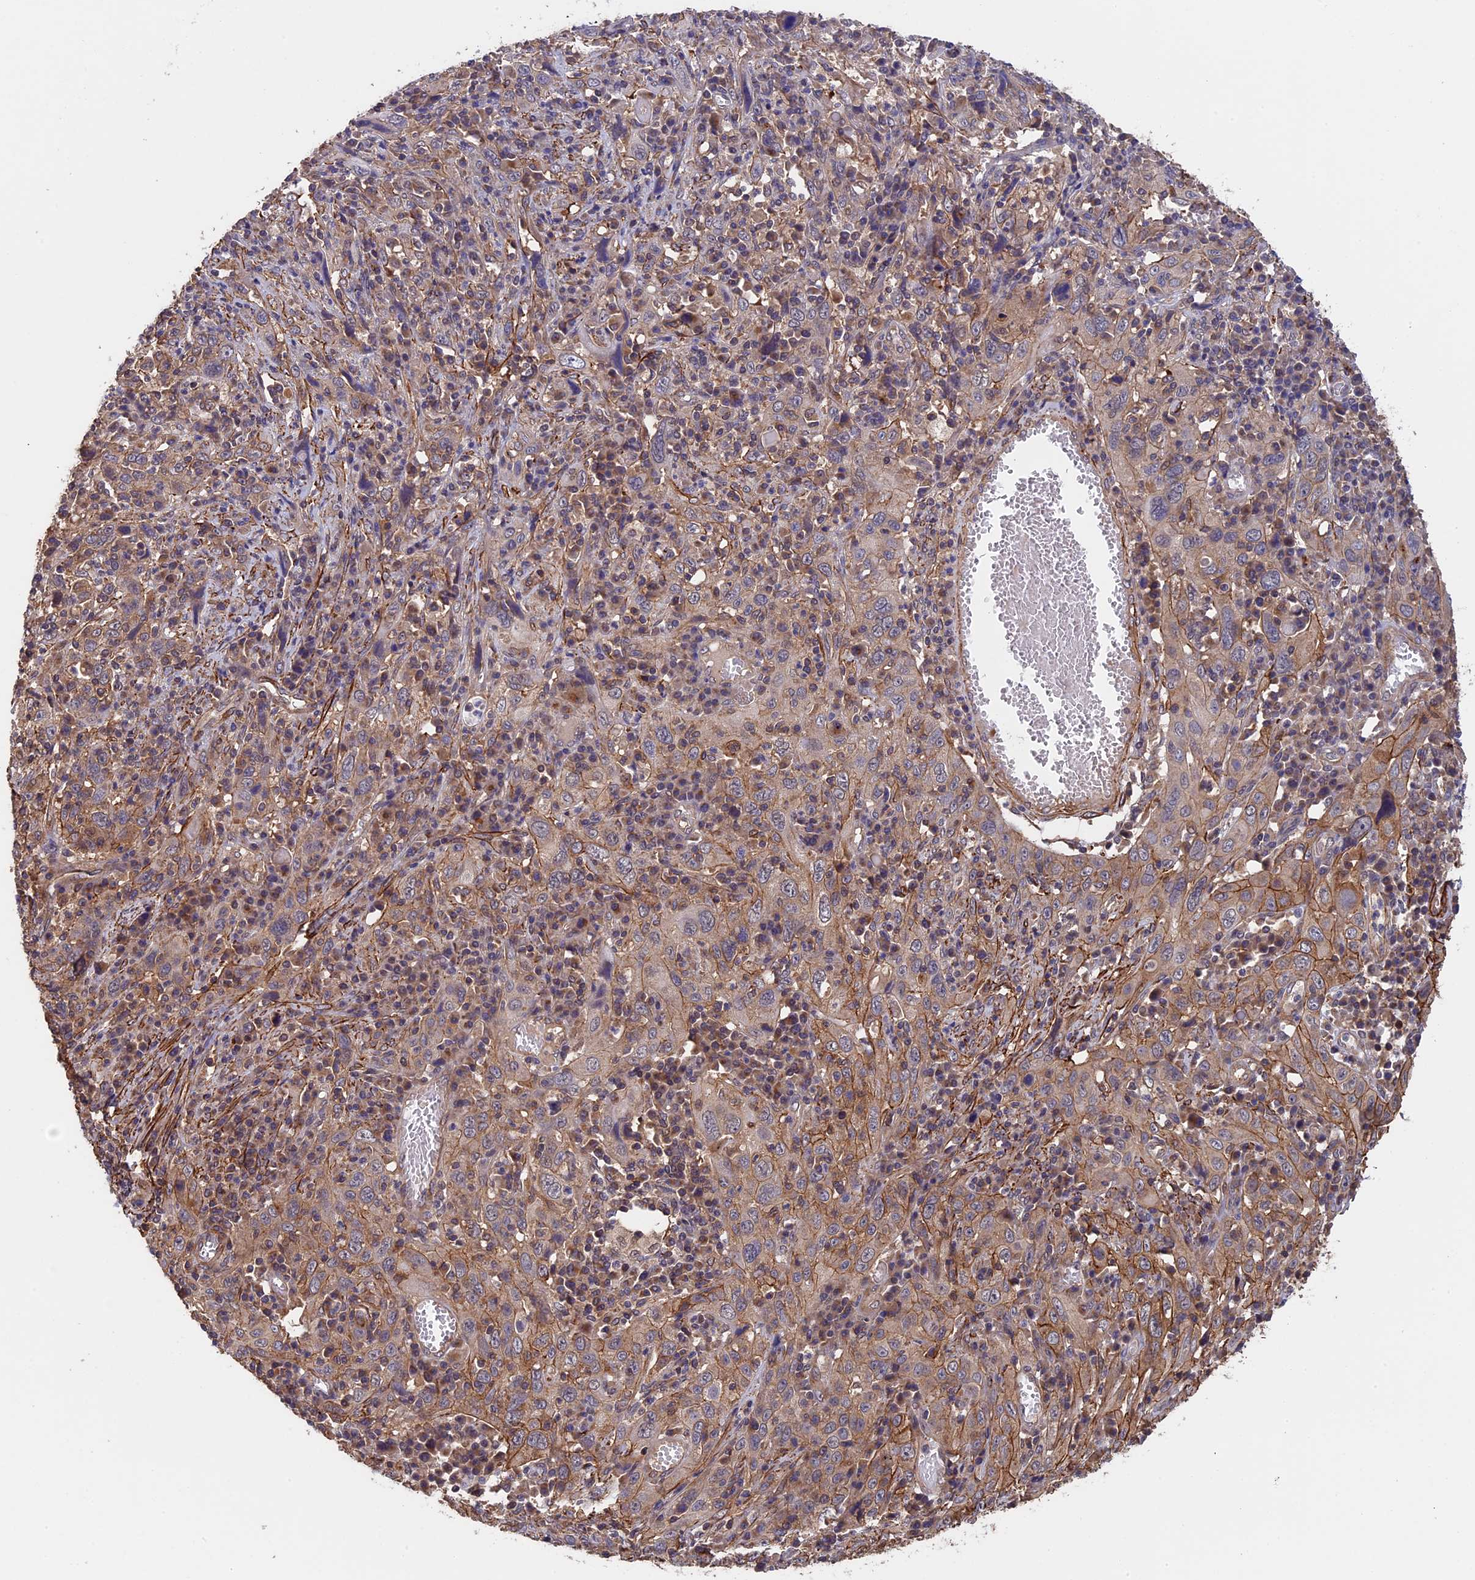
{"staining": {"intensity": "weak", "quantity": "25%-75%", "location": "cytoplasmic/membranous"}, "tissue": "cervical cancer", "cell_type": "Tumor cells", "image_type": "cancer", "snomed": [{"axis": "morphology", "description": "Squamous cell carcinoma, NOS"}, {"axis": "topography", "description": "Cervix"}], "caption": "Cervical cancer stained with IHC displays weak cytoplasmic/membranous staining in approximately 25%-75% of tumor cells.", "gene": "SLC9A5", "patient": {"sex": "female", "age": 46}}